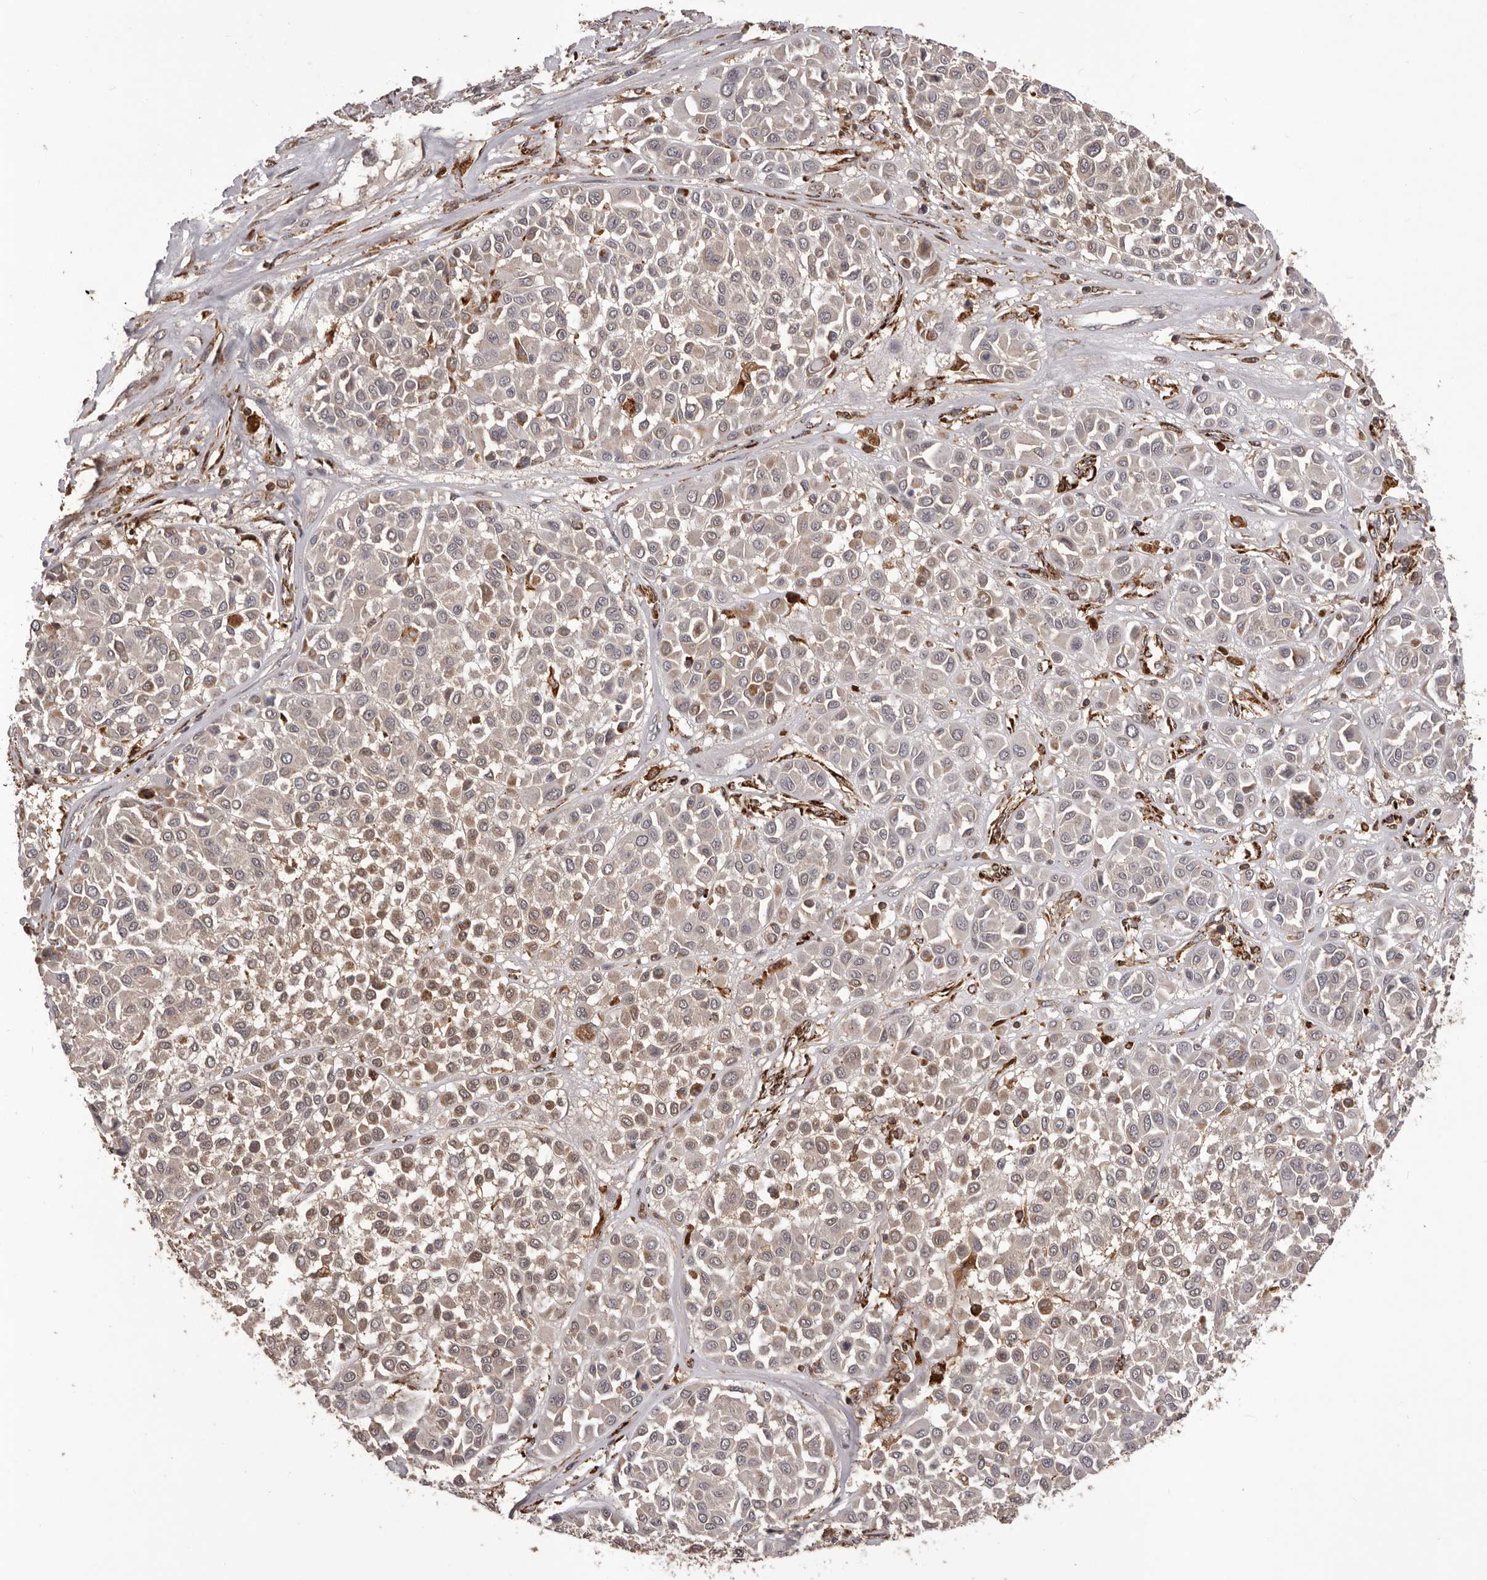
{"staining": {"intensity": "weak", "quantity": "<25%", "location": "cytoplasmic/membranous"}, "tissue": "melanoma", "cell_type": "Tumor cells", "image_type": "cancer", "snomed": [{"axis": "morphology", "description": "Malignant melanoma, Metastatic site"}, {"axis": "topography", "description": "Soft tissue"}], "caption": "Melanoma was stained to show a protein in brown. There is no significant expression in tumor cells.", "gene": "GLIPR2", "patient": {"sex": "male", "age": 41}}